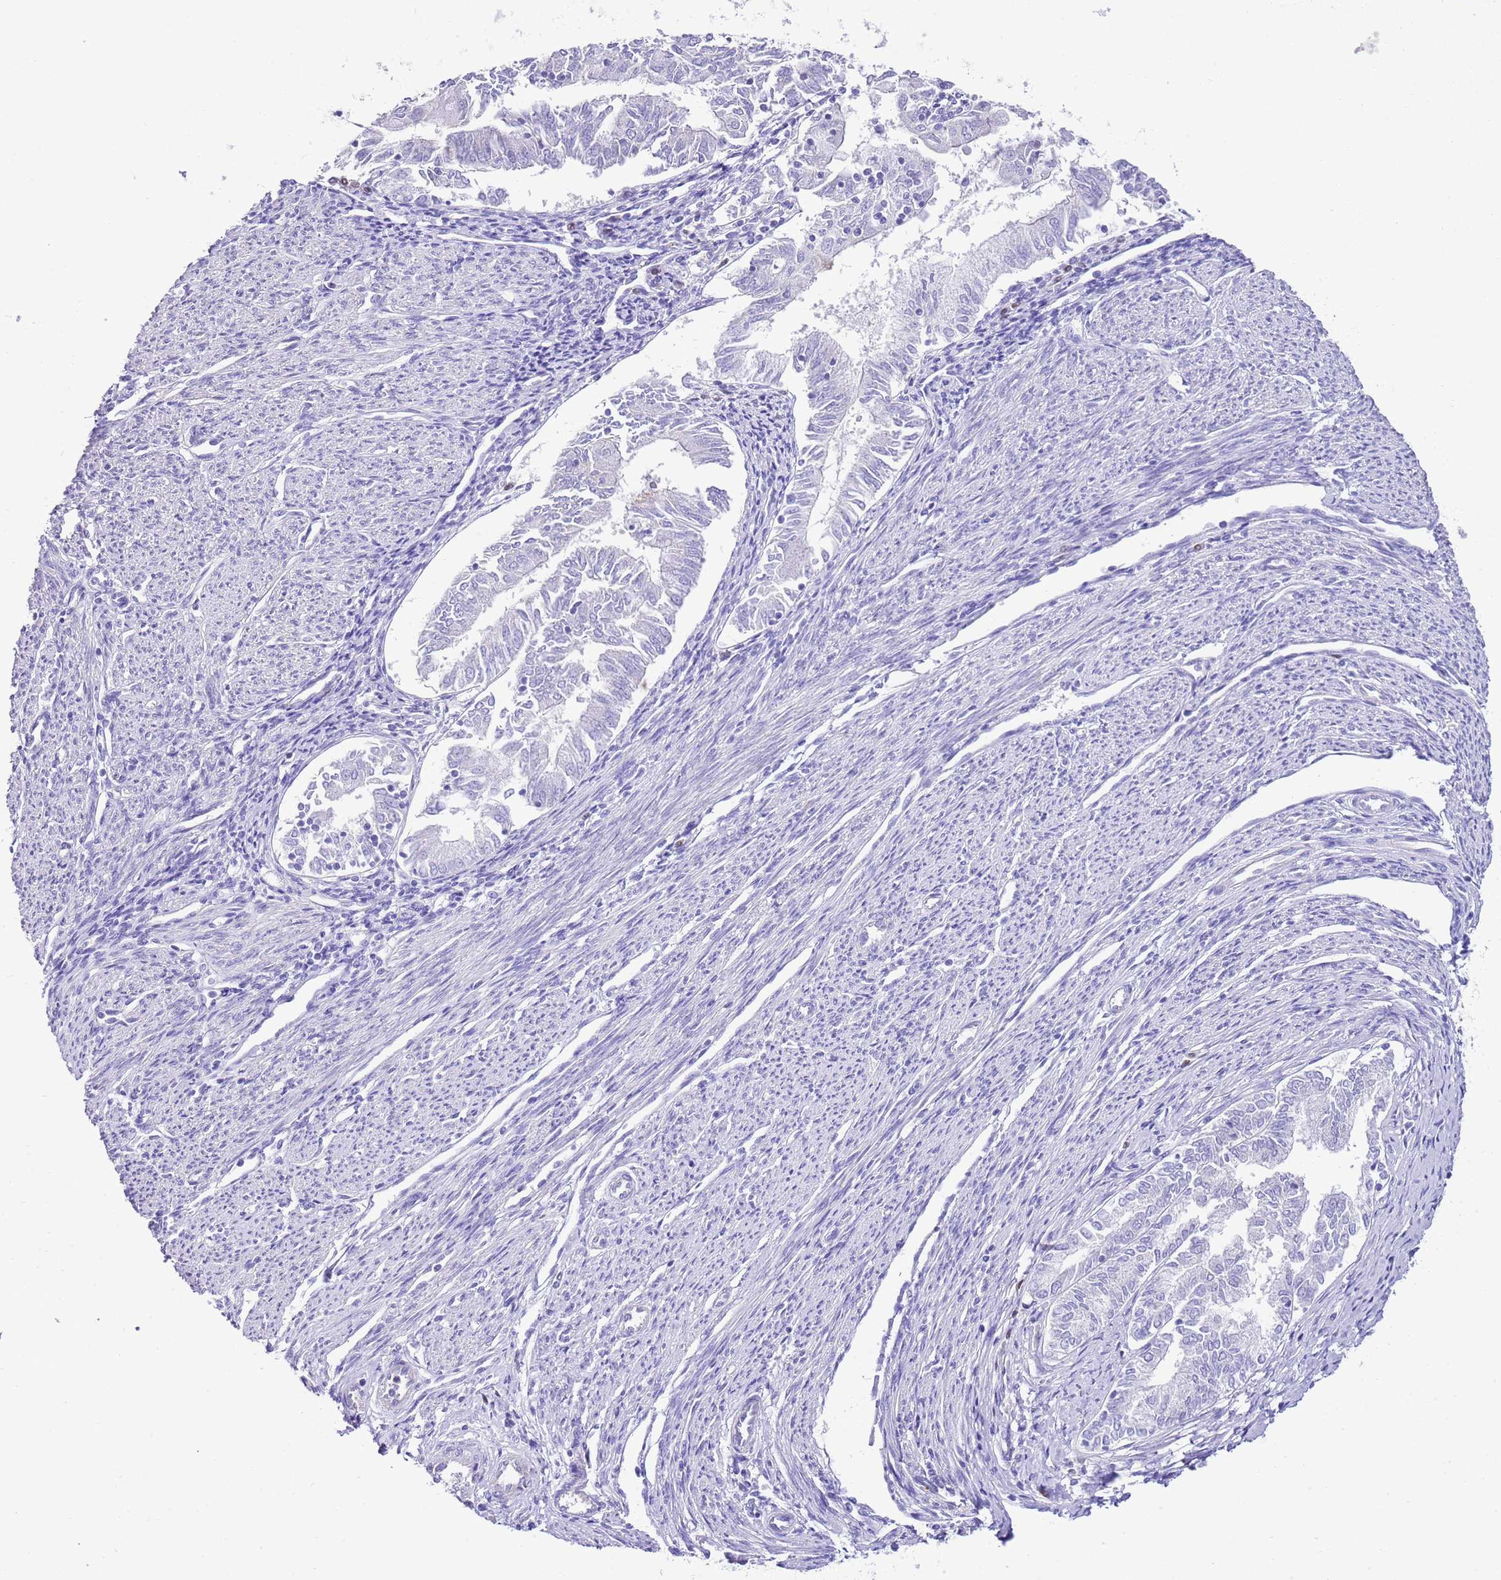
{"staining": {"intensity": "negative", "quantity": "none", "location": "none"}, "tissue": "endometrial cancer", "cell_type": "Tumor cells", "image_type": "cancer", "snomed": [{"axis": "morphology", "description": "Adenocarcinoma, NOS"}, {"axis": "topography", "description": "Endometrium"}], "caption": "The immunohistochemistry (IHC) histopathology image has no significant positivity in tumor cells of endometrial cancer (adenocarcinoma) tissue.", "gene": "BHLHA15", "patient": {"sex": "female", "age": 79}}